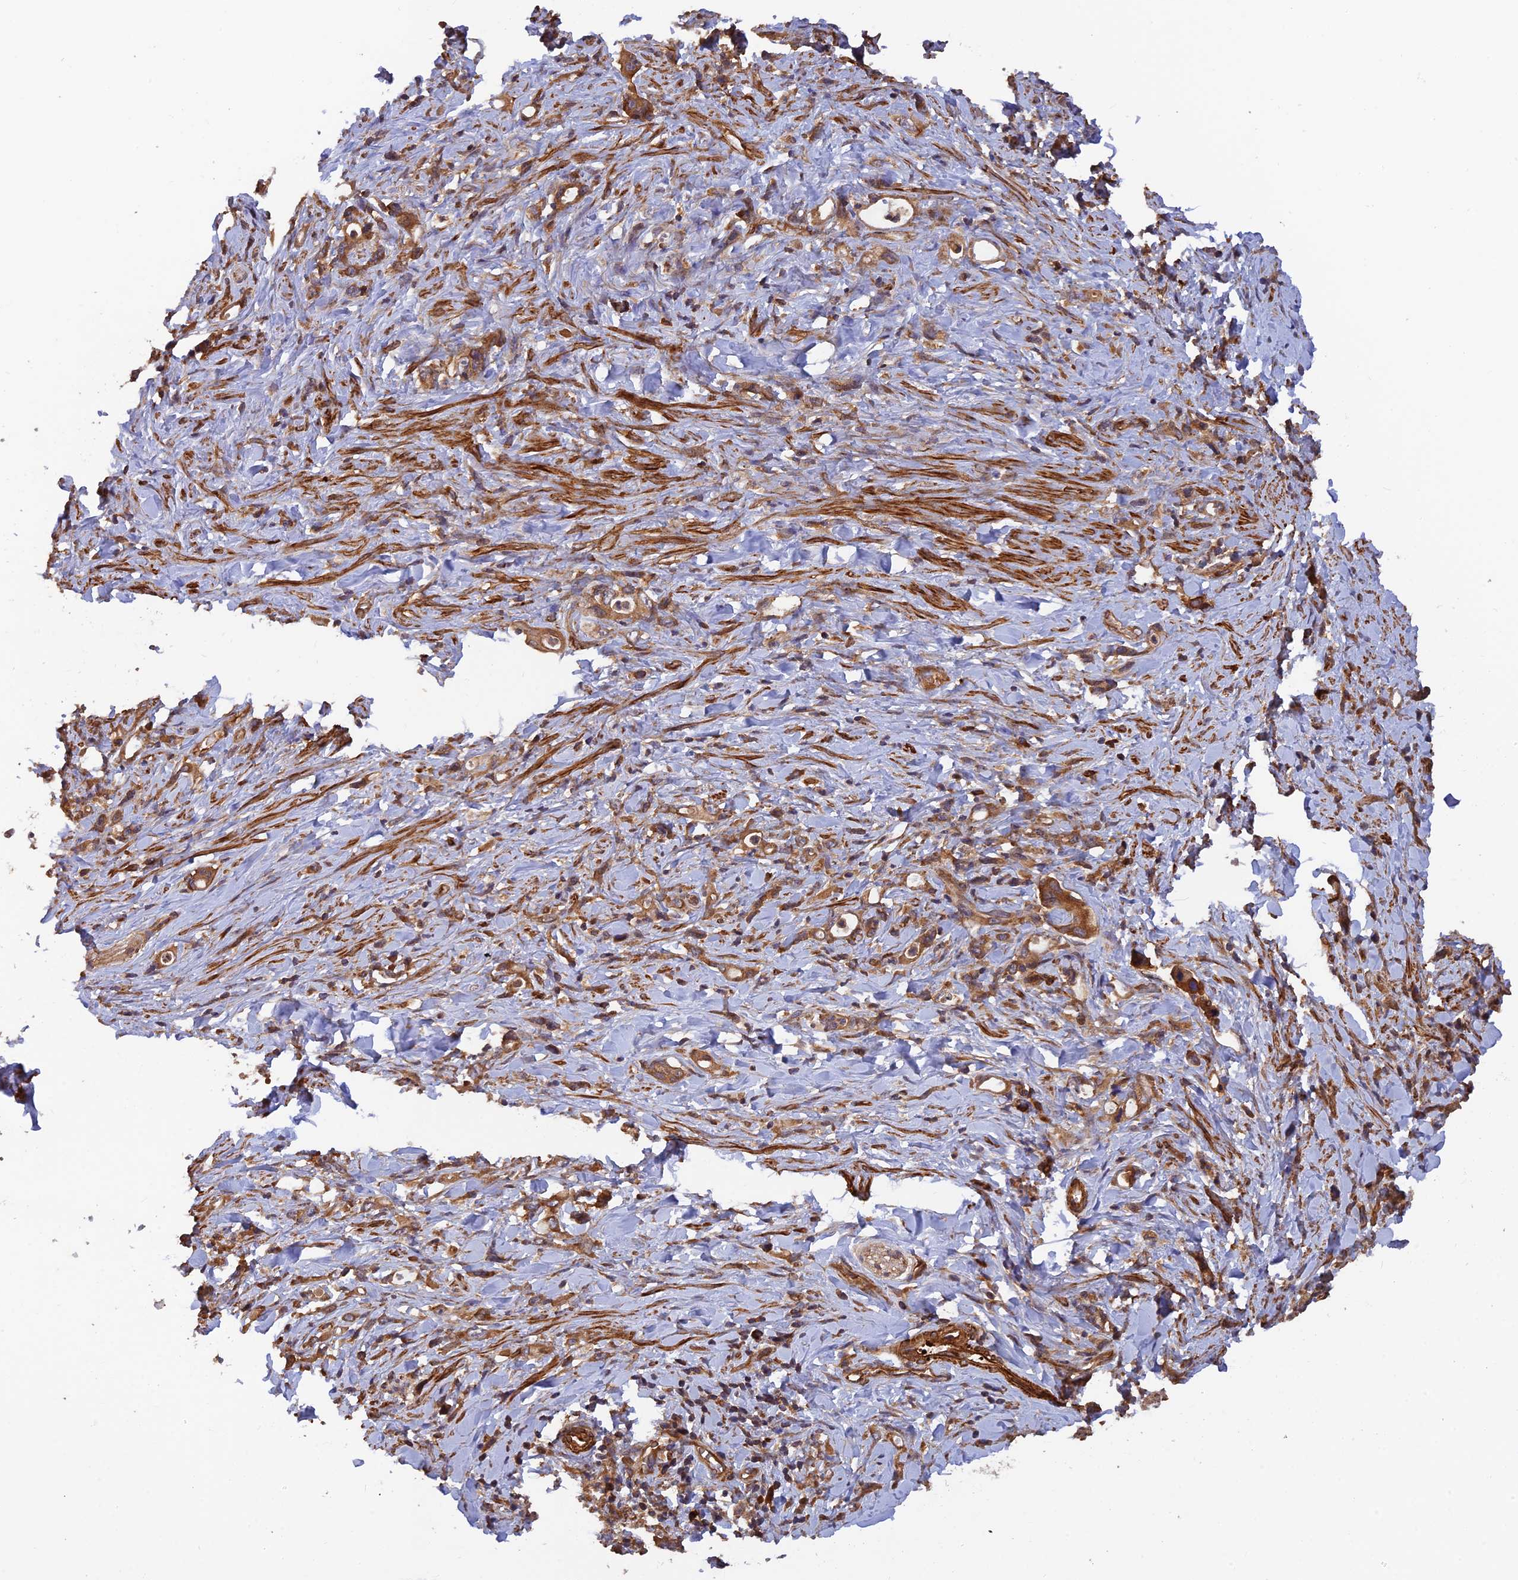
{"staining": {"intensity": "moderate", "quantity": ">75%", "location": "cytoplasmic/membranous"}, "tissue": "stomach cancer", "cell_type": "Tumor cells", "image_type": "cancer", "snomed": [{"axis": "morphology", "description": "Adenocarcinoma, NOS"}, {"axis": "topography", "description": "Stomach, lower"}], "caption": "A brown stain shows moderate cytoplasmic/membranous staining of a protein in human stomach adenocarcinoma tumor cells. The staining was performed using DAB to visualize the protein expression in brown, while the nuclei were stained in blue with hematoxylin (Magnification: 20x).", "gene": "RELCH", "patient": {"sex": "female", "age": 43}}